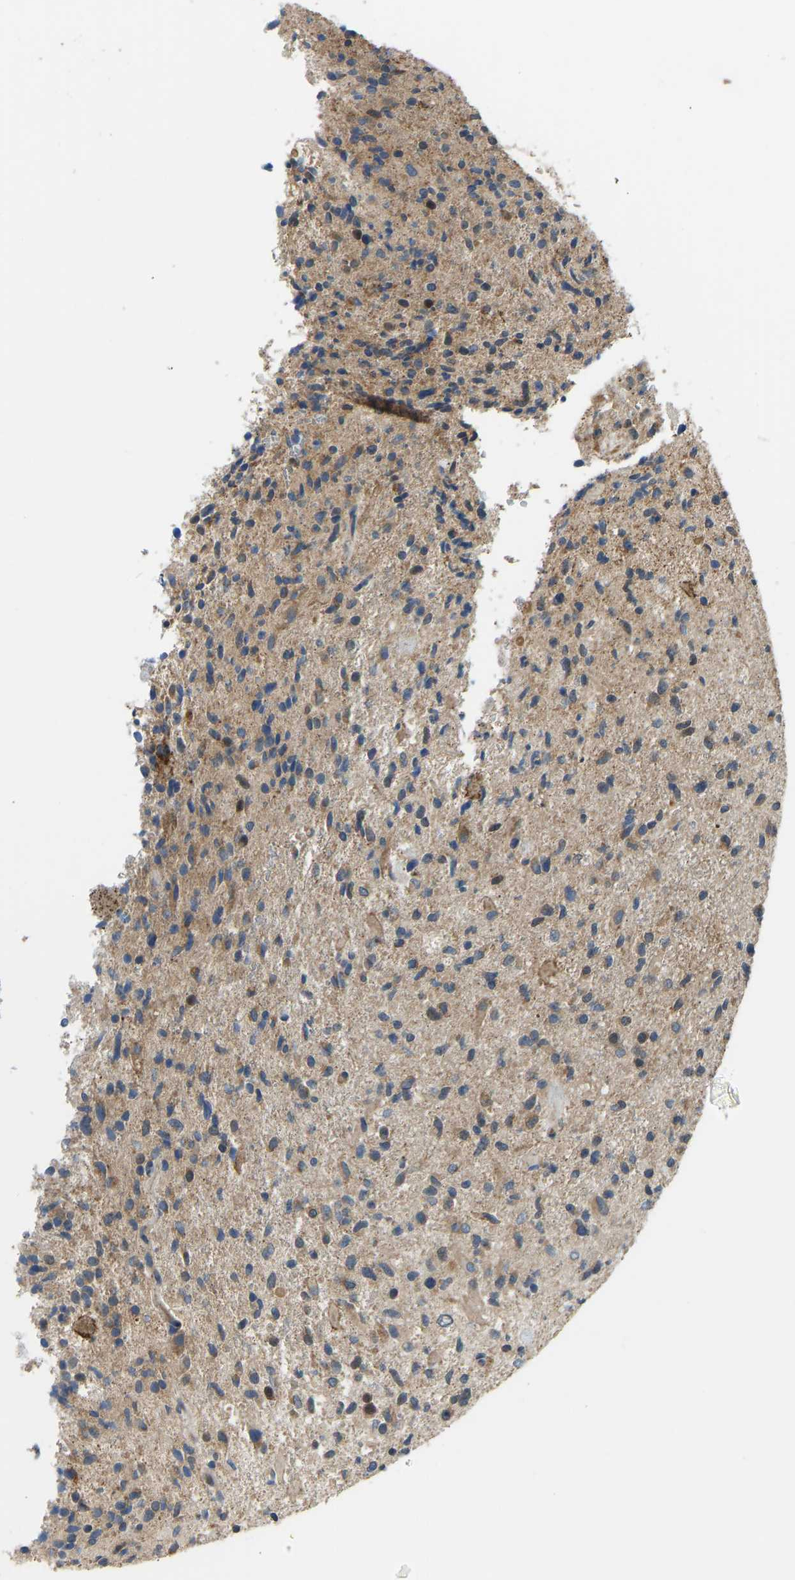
{"staining": {"intensity": "moderate", "quantity": ">75%", "location": "cytoplasmic/membranous"}, "tissue": "glioma", "cell_type": "Tumor cells", "image_type": "cancer", "snomed": [{"axis": "morphology", "description": "Glioma, malignant, High grade"}, {"axis": "topography", "description": "Brain"}], "caption": "An immunohistochemistry (IHC) image of tumor tissue is shown. Protein staining in brown labels moderate cytoplasmic/membranous positivity in malignant glioma (high-grade) within tumor cells.", "gene": "RBP1", "patient": {"sex": "male", "age": 72}}